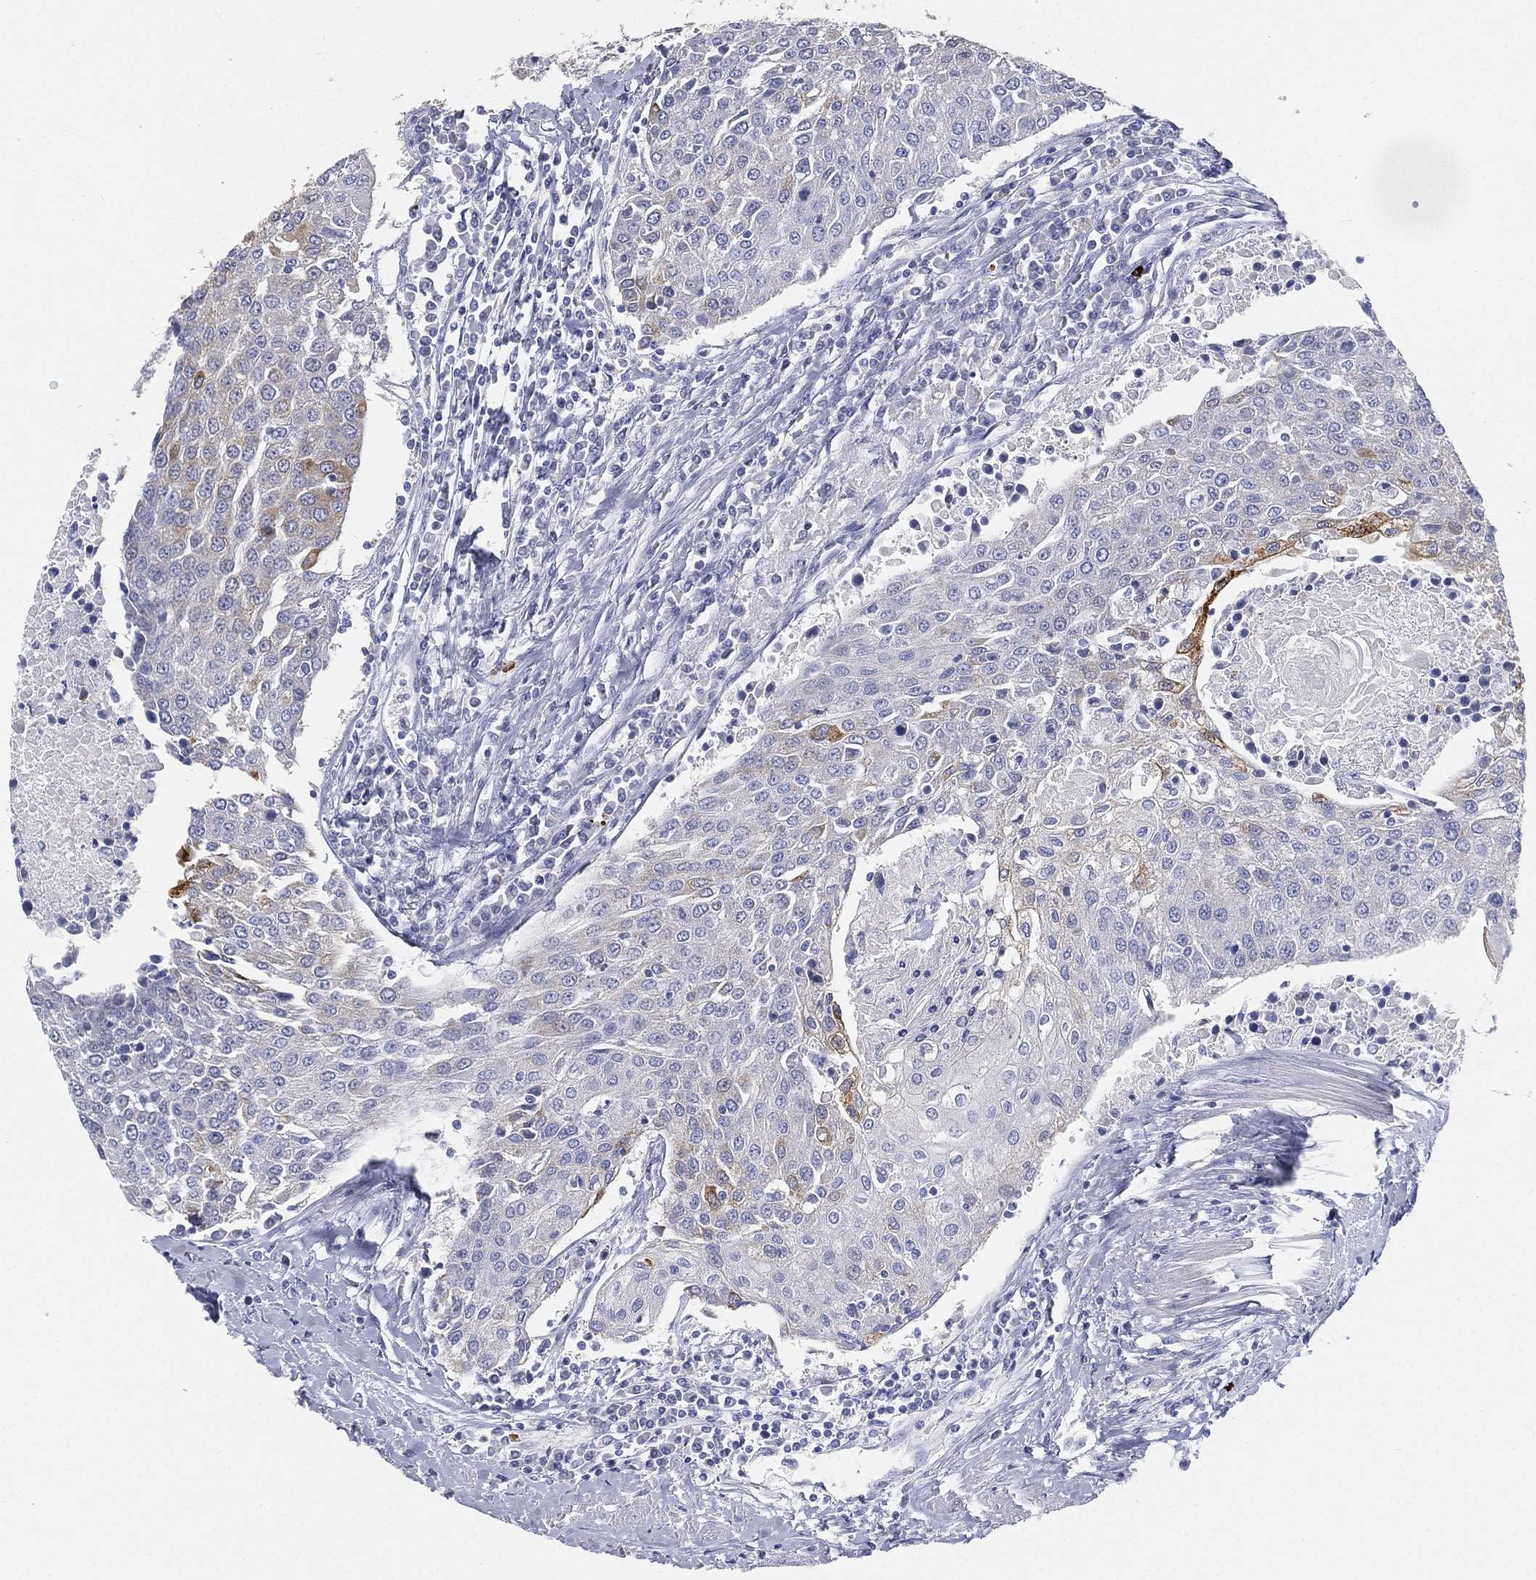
{"staining": {"intensity": "moderate", "quantity": "<25%", "location": "cytoplasmic/membranous"}, "tissue": "urothelial cancer", "cell_type": "Tumor cells", "image_type": "cancer", "snomed": [{"axis": "morphology", "description": "Urothelial carcinoma, High grade"}, {"axis": "topography", "description": "Urinary bladder"}], "caption": "Protein staining of urothelial carcinoma (high-grade) tissue shows moderate cytoplasmic/membranous staining in approximately <25% of tumor cells.", "gene": "TMEM25", "patient": {"sex": "female", "age": 85}}